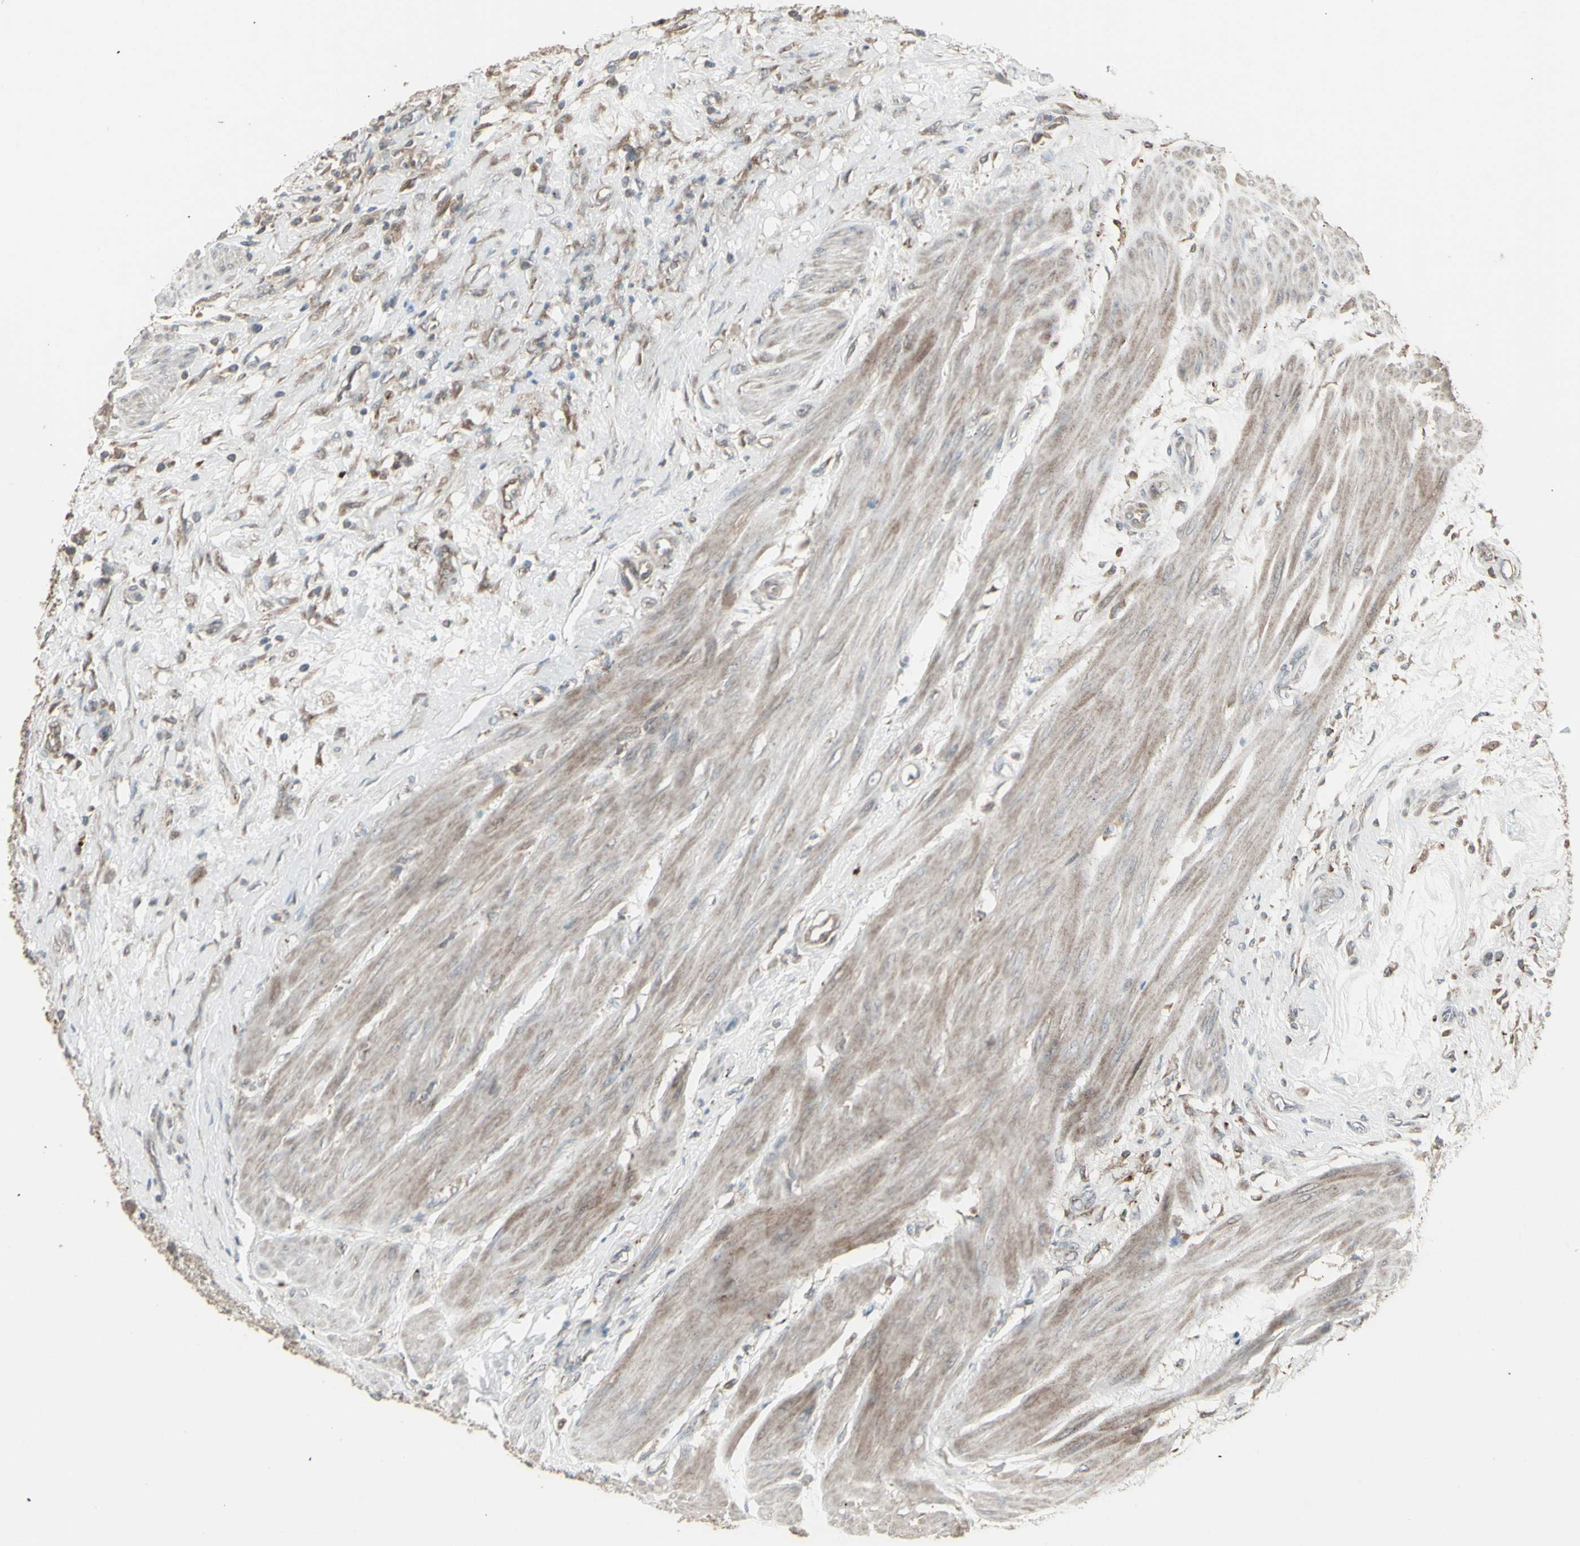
{"staining": {"intensity": "moderate", "quantity": "25%-75%", "location": "cytoplasmic/membranous"}, "tissue": "urothelial cancer", "cell_type": "Tumor cells", "image_type": "cancer", "snomed": [{"axis": "morphology", "description": "Urothelial carcinoma, High grade"}, {"axis": "topography", "description": "Urinary bladder"}], "caption": "Immunohistochemistry (IHC) staining of high-grade urothelial carcinoma, which demonstrates medium levels of moderate cytoplasmic/membranous staining in about 25%-75% of tumor cells indicating moderate cytoplasmic/membranous protein expression. The staining was performed using DAB (brown) for protein detection and nuclei were counterstained in hematoxylin (blue).", "gene": "RNASEL", "patient": {"sex": "male", "age": 35}}